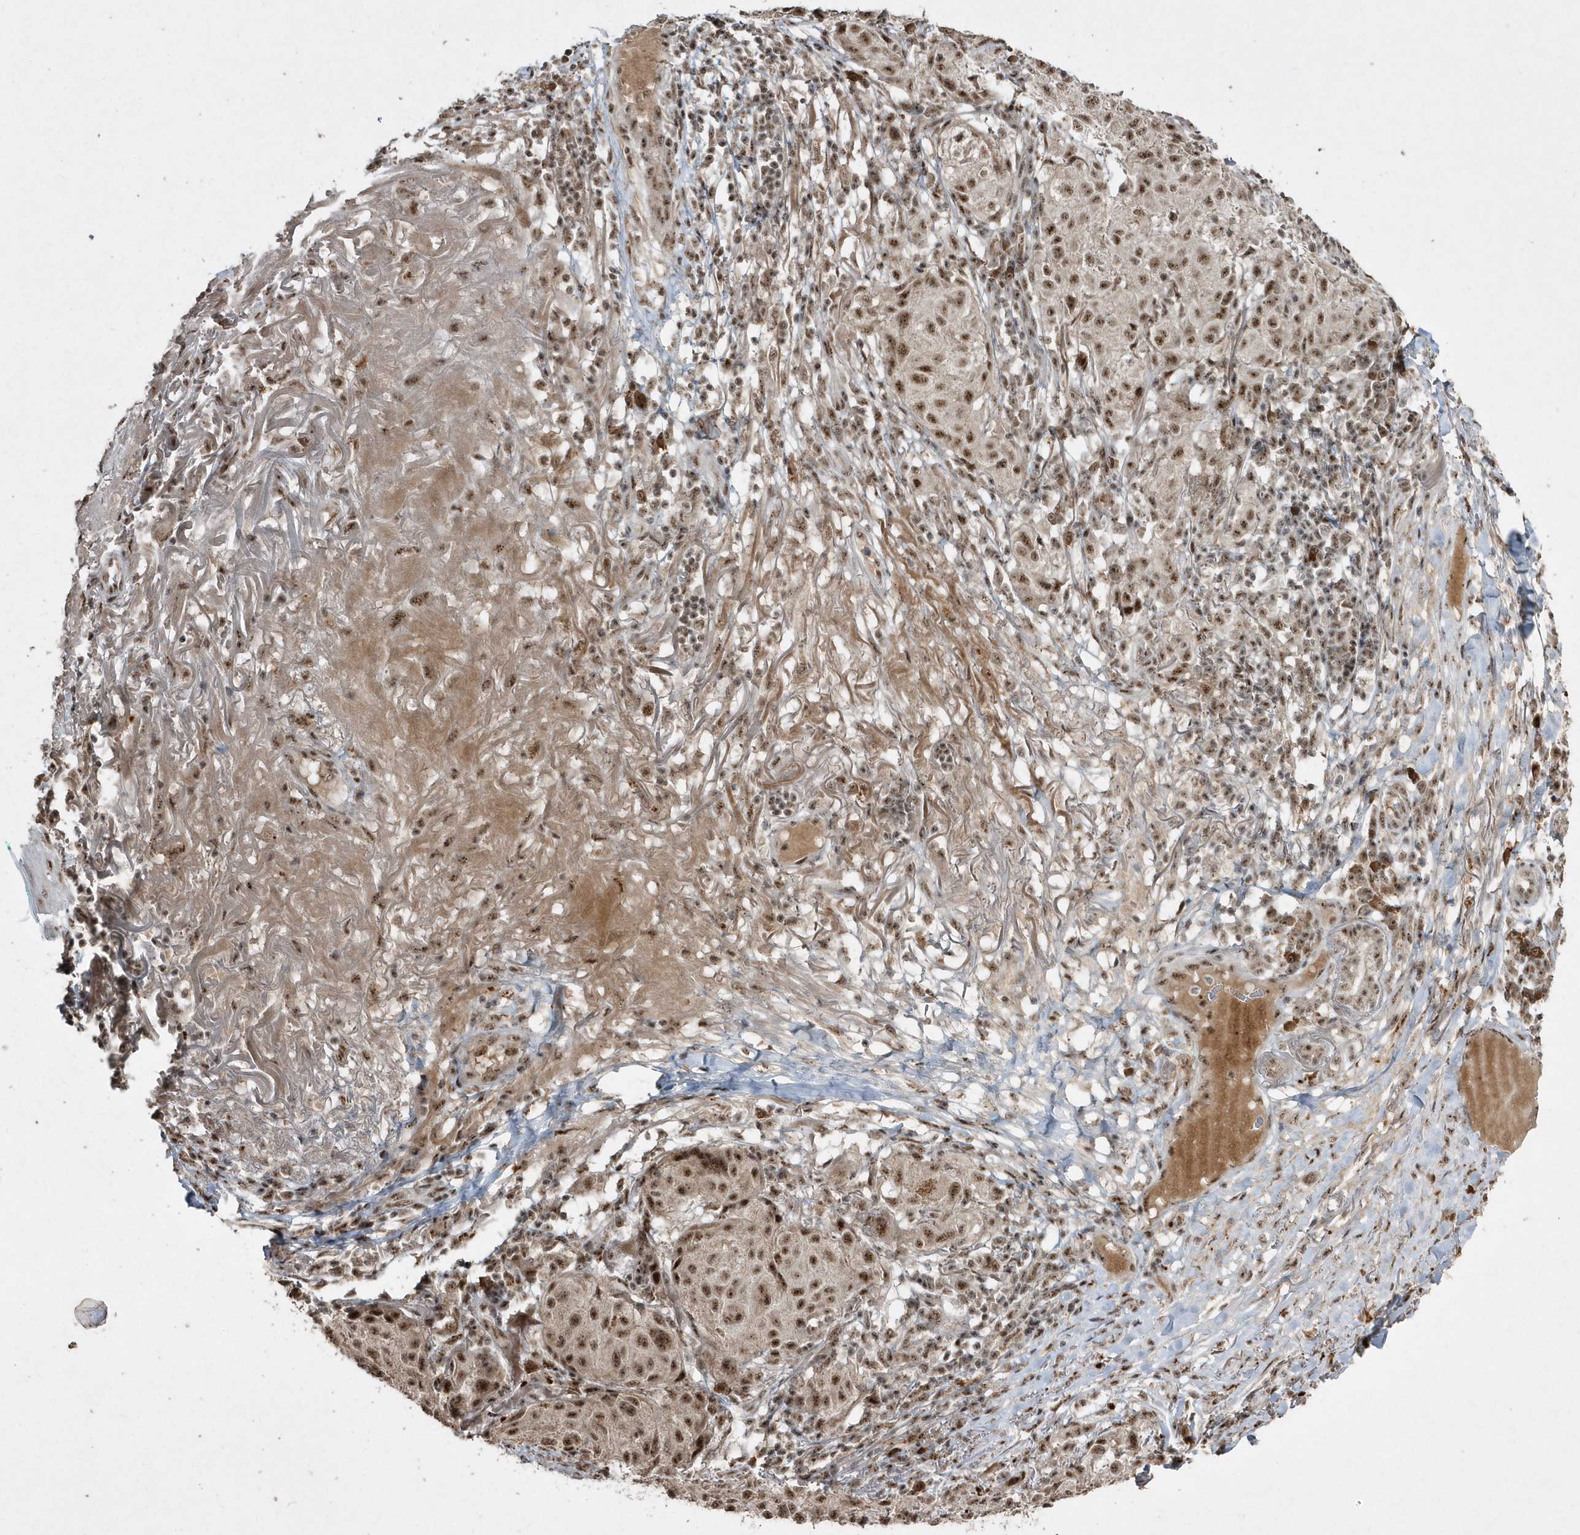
{"staining": {"intensity": "strong", "quantity": ">75%", "location": "nuclear"}, "tissue": "melanoma", "cell_type": "Tumor cells", "image_type": "cancer", "snomed": [{"axis": "morphology", "description": "Necrosis, NOS"}, {"axis": "morphology", "description": "Malignant melanoma, NOS"}, {"axis": "topography", "description": "Skin"}], "caption": "Immunohistochemical staining of human malignant melanoma displays high levels of strong nuclear protein staining in about >75% of tumor cells. (Stains: DAB (3,3'-diaminobenzidine) in brown, nuclei in blue, Microscopy: brightfield microscopy at high magnification).", "gene": "POLR3B", "patient": {"sex": "female", "age": 87}}